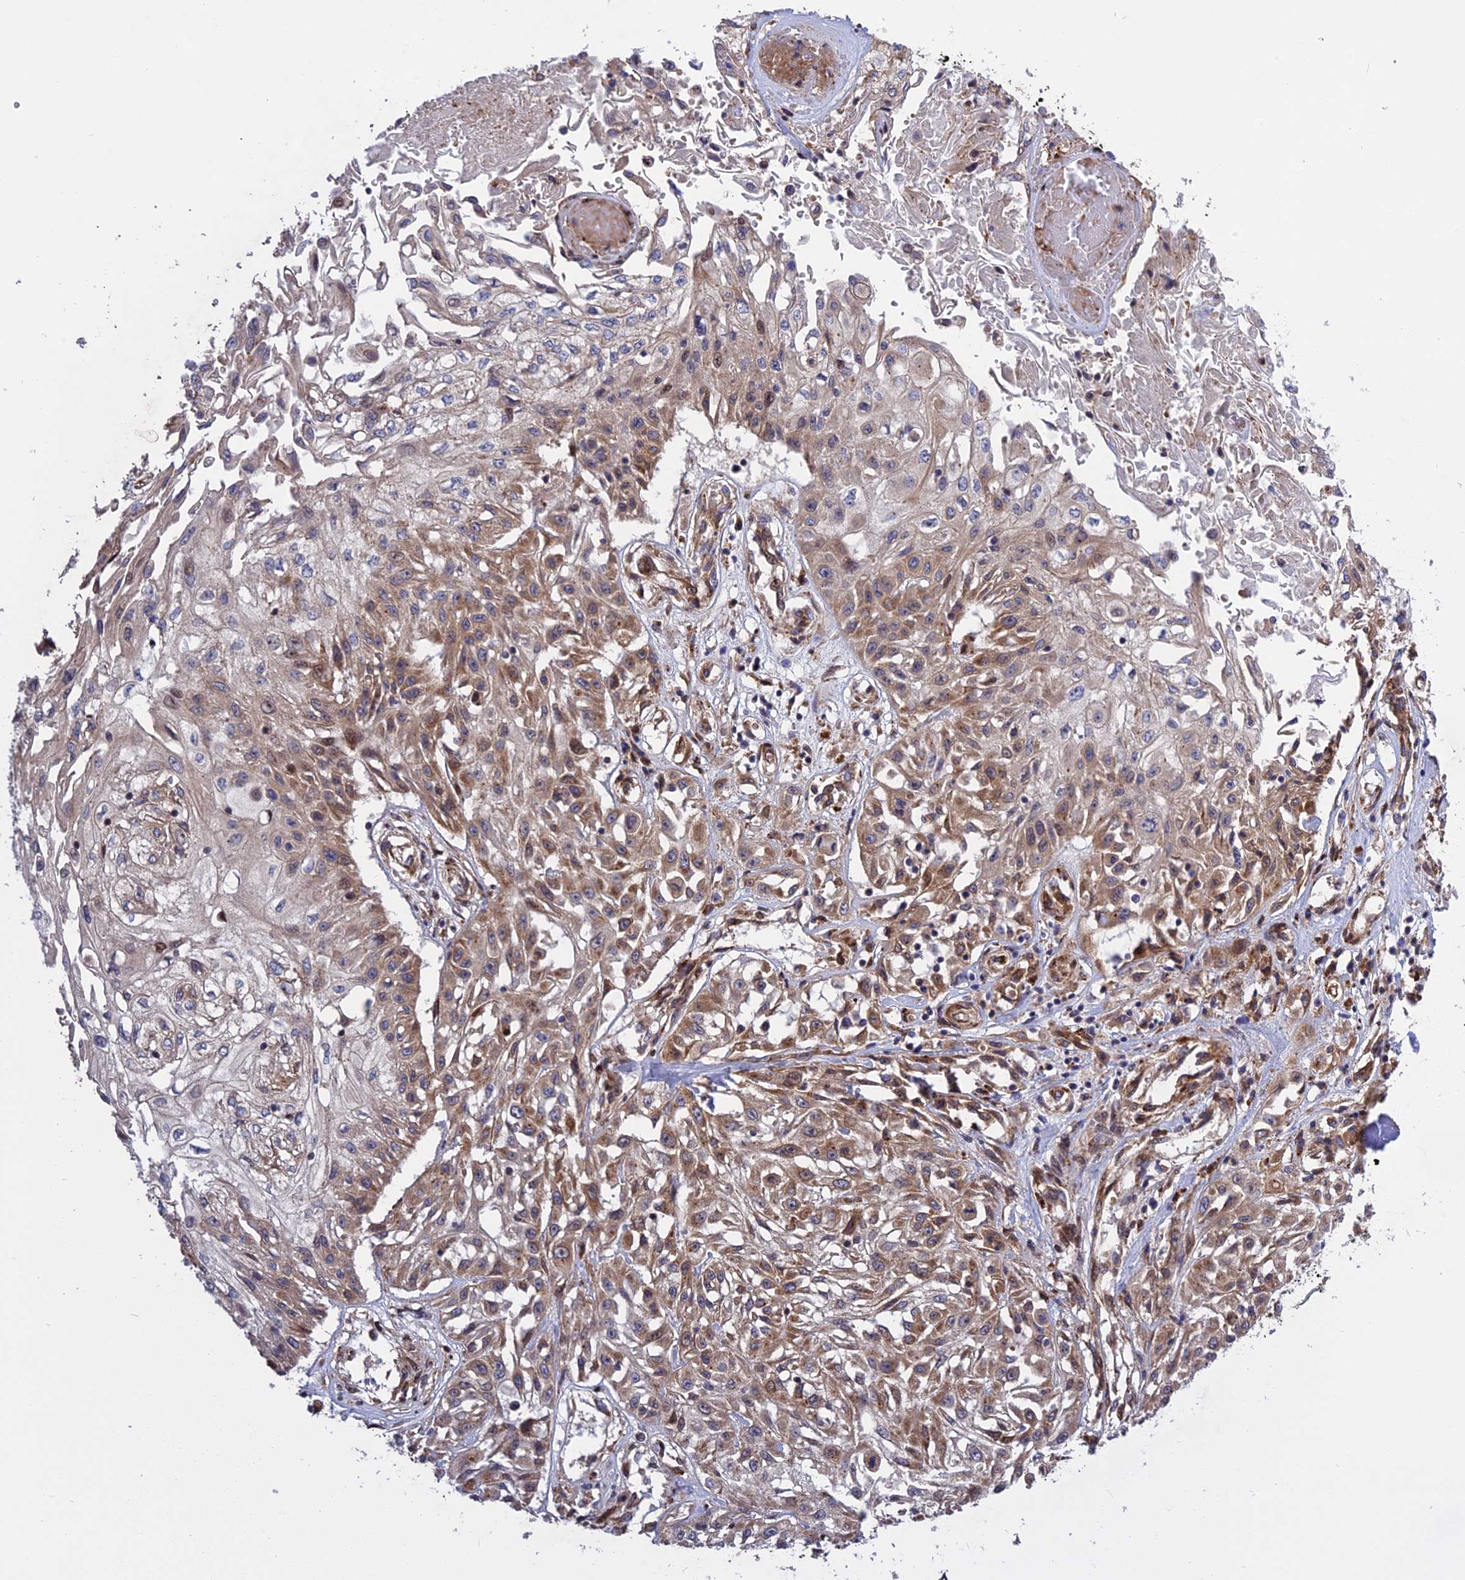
{"staining": {"intensity": "moderate", "quantity": "25%-75%", "location": "cytoplasmic/membranous"}, "tissue": "skin cancer", "cell_type": "Tumor cells", "image_type": "cancer", "snomed": [{"axis": "morphology", "description": "Squamous cell carcinoma, NOS"}, {"axis": "morphology", "description": "Squamous cell carcinoma, metastatic, NOS"}, {"axis": "topography", "description": "Skin"}, {"axis": "topography", "description": "Lymph node"}], "caption": "Brown immunohistochemical staining in human skin cancer demonstrates moderate cytoplasmic/membranous positivity in about 25%-75% of tumor cells.", "gene": "DDX60L", "patient": {"sex": "male", "age": 75}}